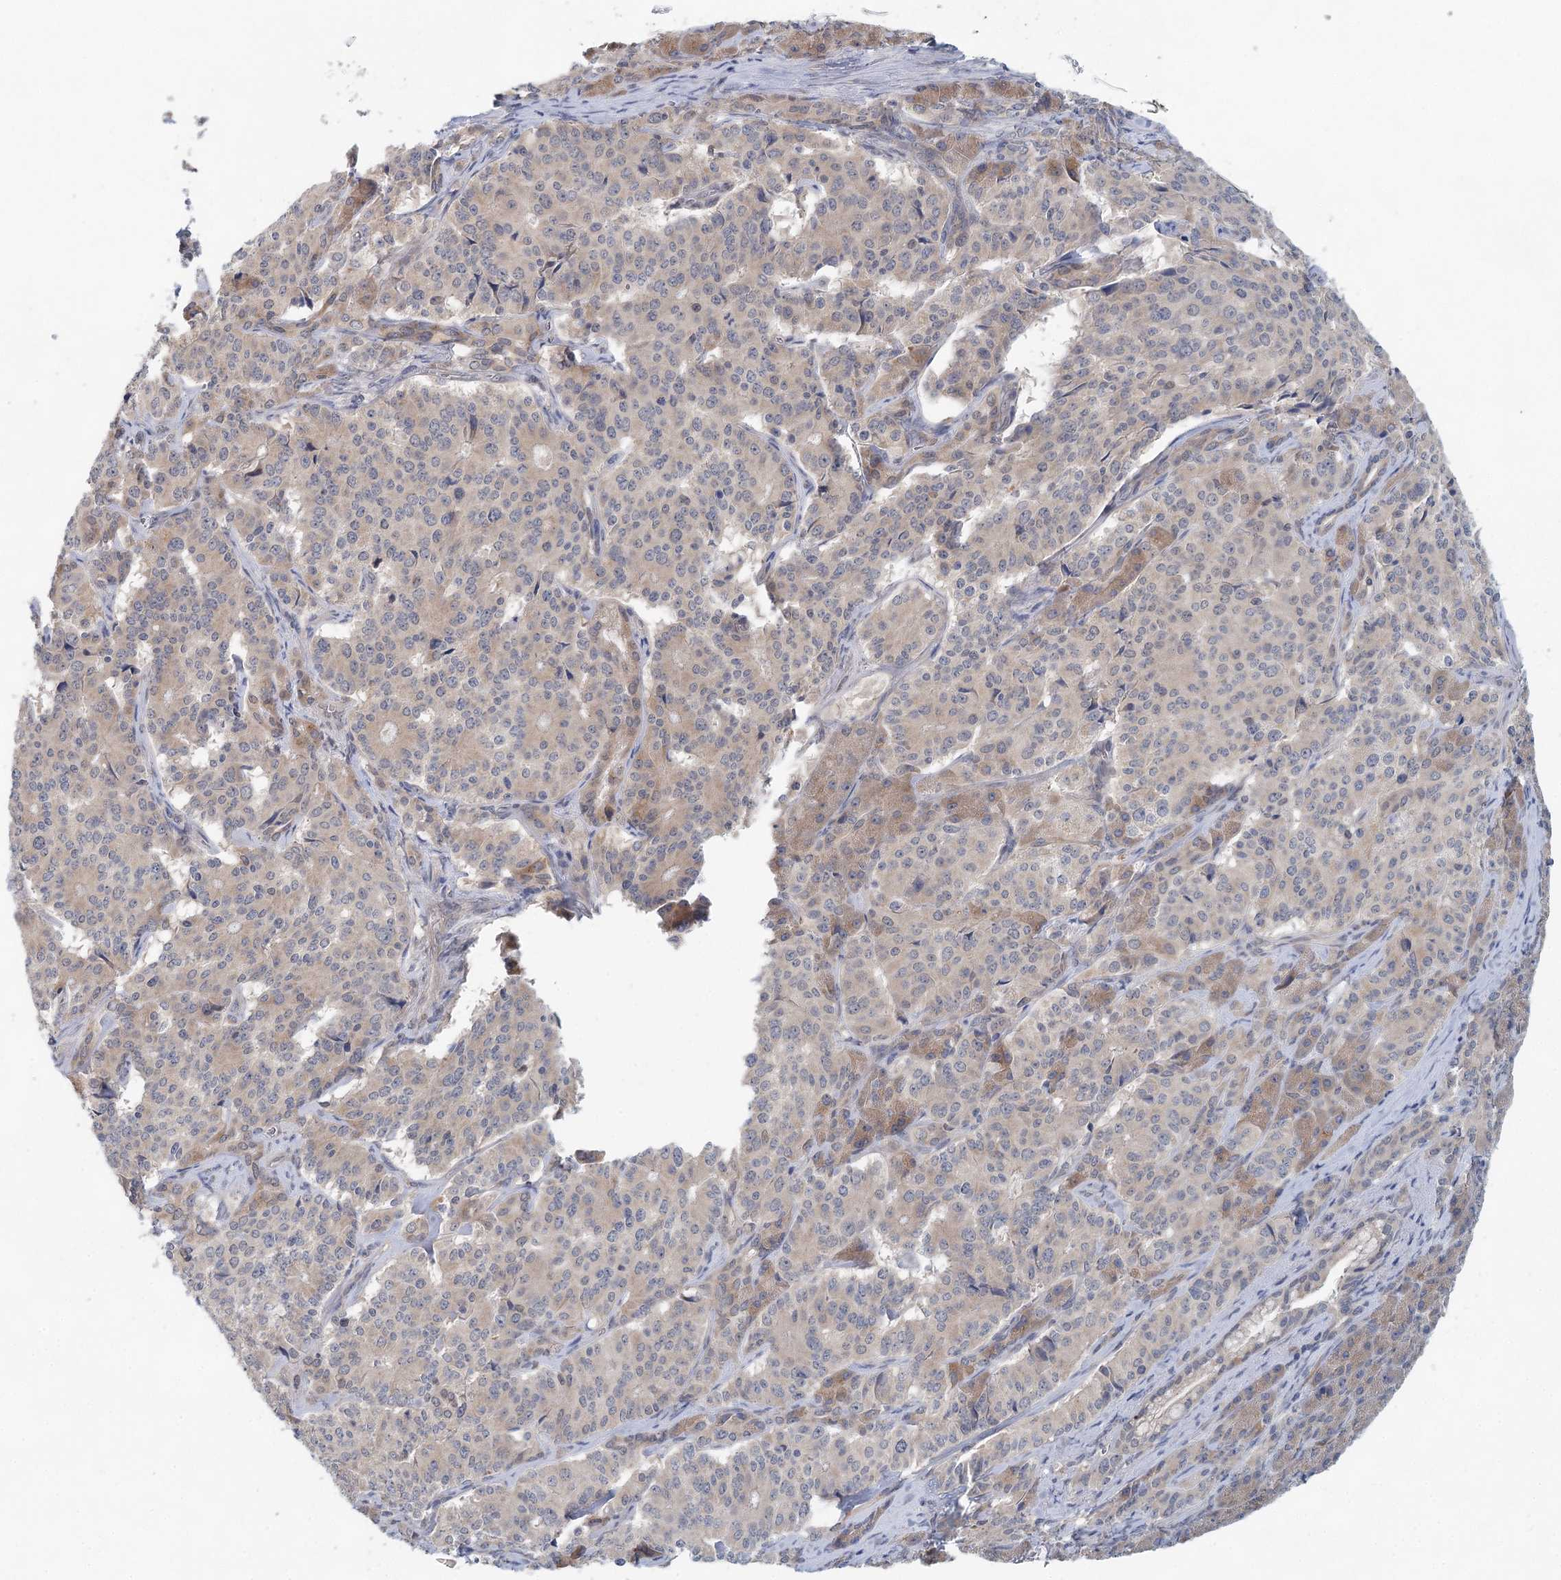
{"staining": {"intensity": "weak", "quantity": "<25%", "location": "cytoplasmic/membranous"}, "tissue": "pancreatic cancer", "cell_type": "Tumor cells", "image_type": "cancer", "snomed": [{"axis": "morphology", "description": "Adenocarcinoma, NOS"}, {"axis": "topography", "description": "Pancreas"}], "caption": "Adenocarcinoma (pancreatic) was stained to show a protein in brown. There is no significant positivity in tumor cells. Nuclei are stained in blue.", "gene": "BLTP1", "patient": {"sex": "female", "age": 74}}